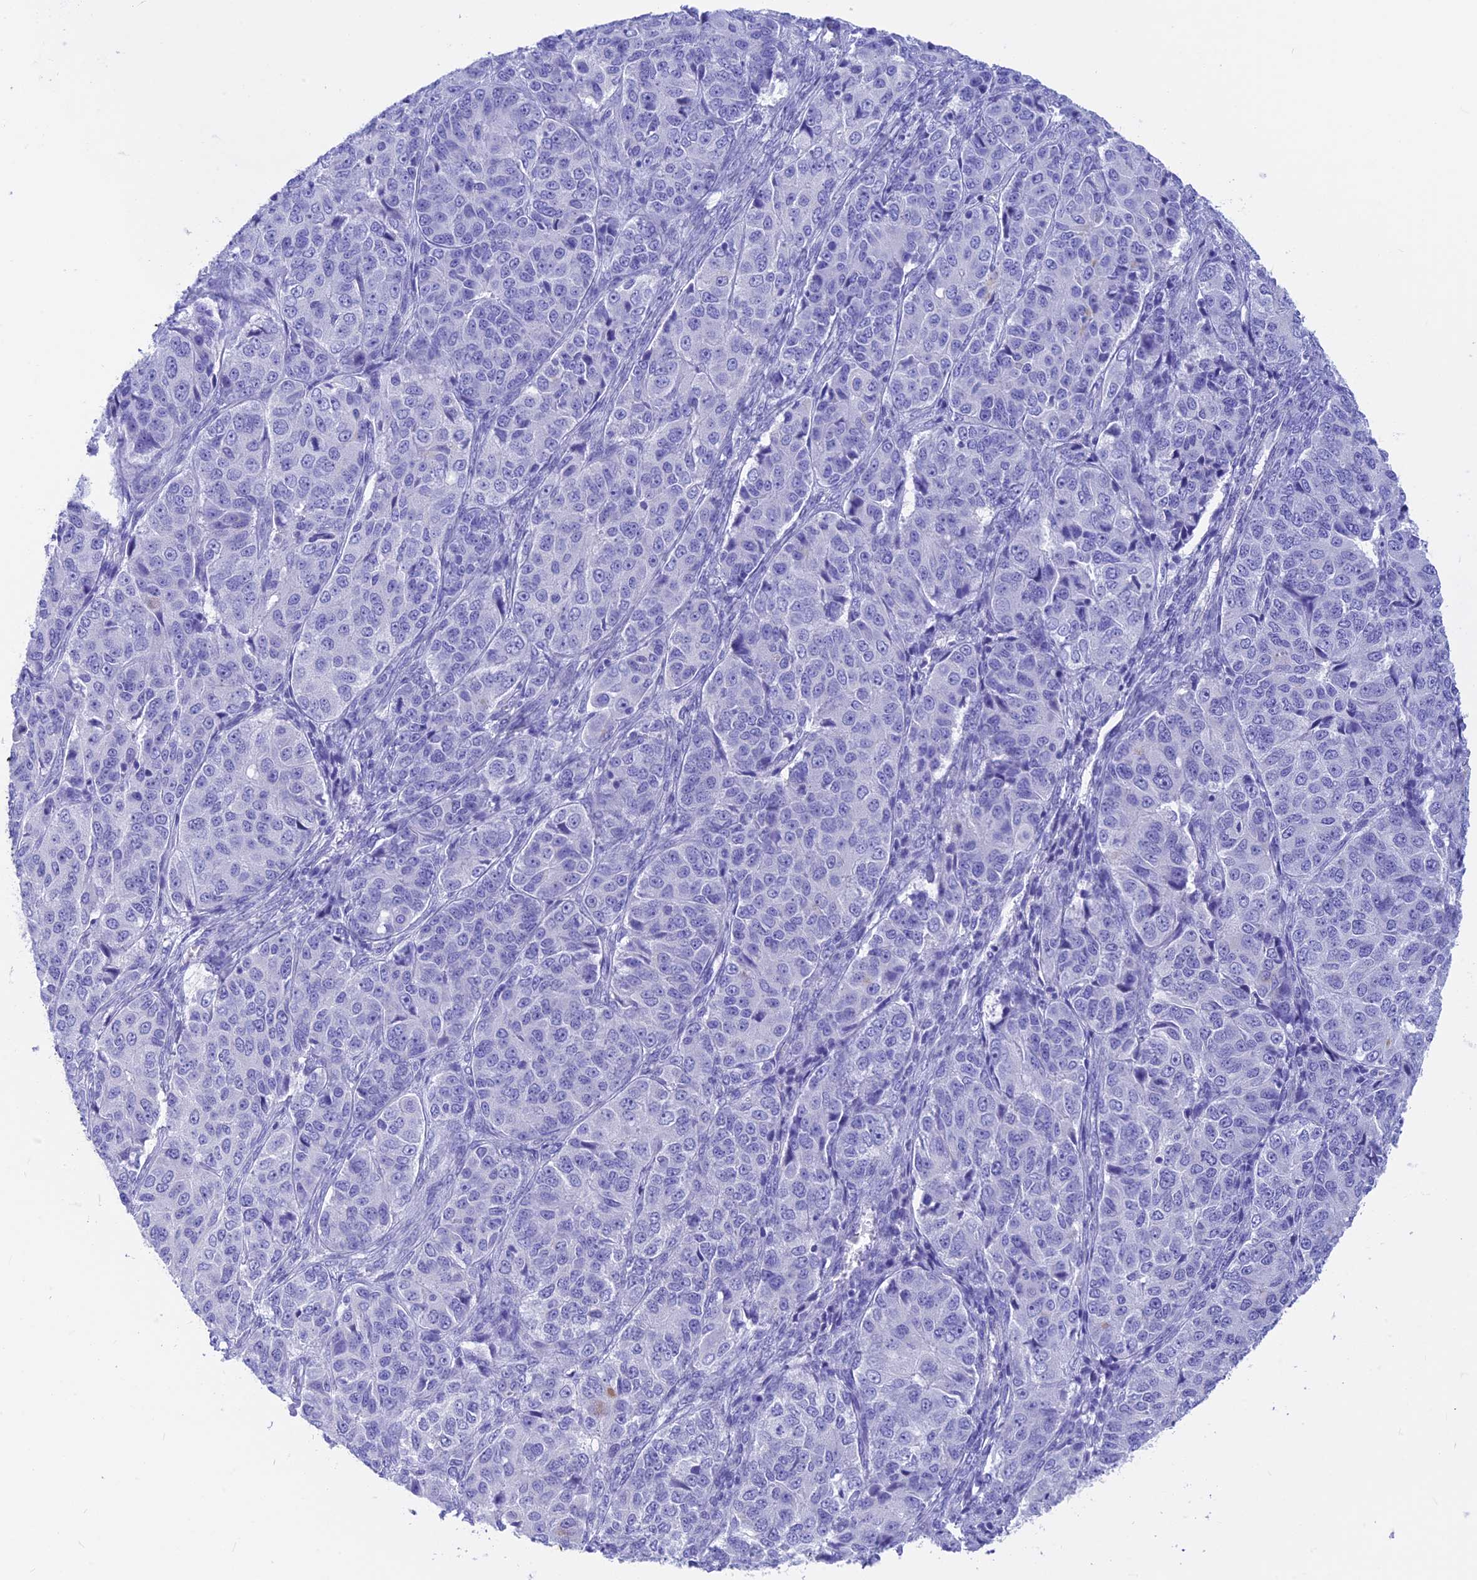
{"staining": {"intensity": "negative", "quantity": "none", "location": "none"}, "tissue": "ovarian cancer", "cell_type": "Tumor cells", "image_type": "cancer", "snomed": [{"axis": "morphology", "description": "Carcinoma, endometroid"}, {"axis": "topography", "description": "Ovary"}], "caption": "Immunohistochemistry histopathology image of endometroid carcinoma (ovarian) stained for a protein (brown), which demonstrates no staining in tumor cells. Nuclei are stained in blue.", "gene": "GNGT2", "patient": {"sex": "female", "age": 51}}